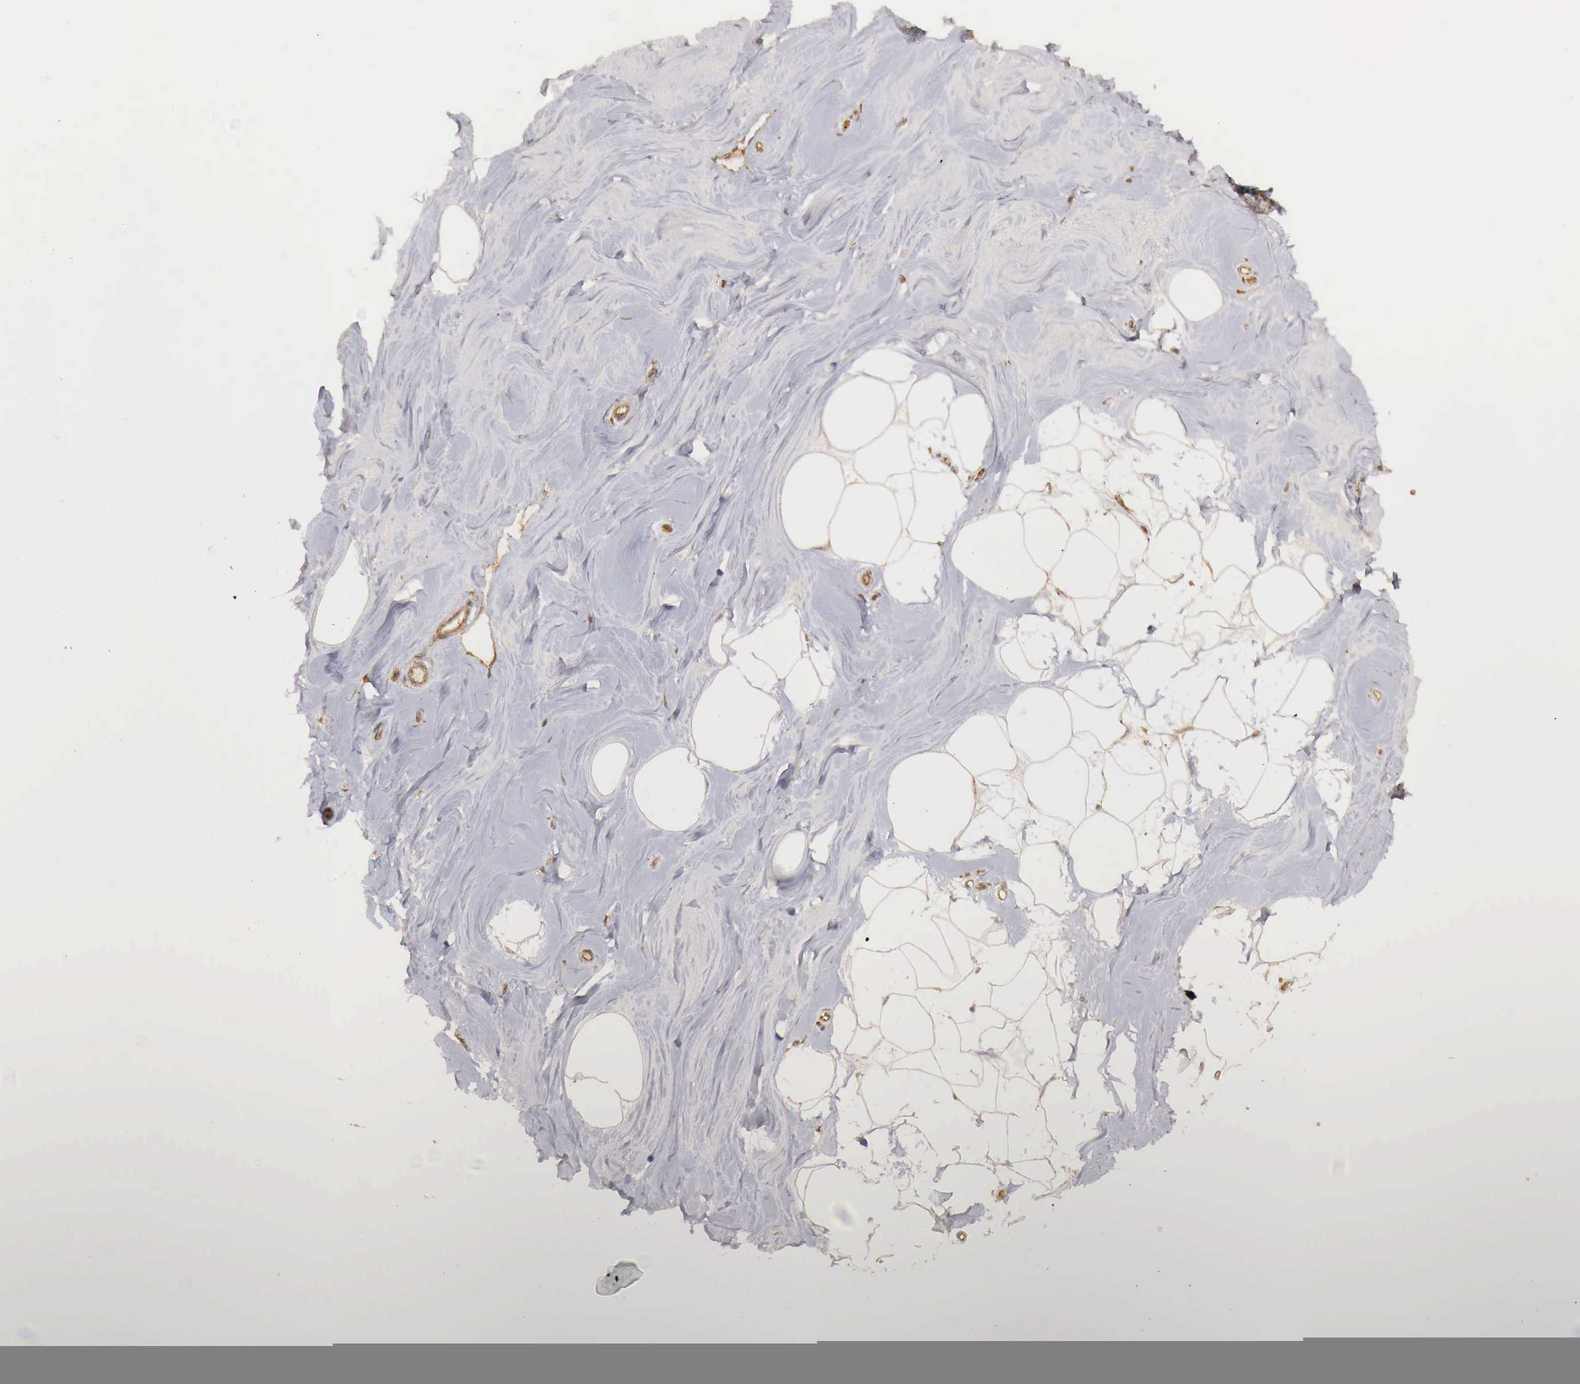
{"staining": {"intensity": "weak", "quantity": ">75%", "location": "cytoplasmic/membranous"}, "tissue": "adipose tissue", "cell_type": "Adipocytes", "image_type": "normal", "snomed": [{"axis": "morphology", "description": "Normal tissue, NOS"}, {"axis": "topography", "description": "Breast"}], "caption": "Weak cytoplasmic/membranous expression for a protein is present in about >75% of adipocytes of unremarkable adipose tissue using immunohistochemistry (IHC).", "gene": "ARMCX4", "patient": {"sex": "female", "age": 44}}